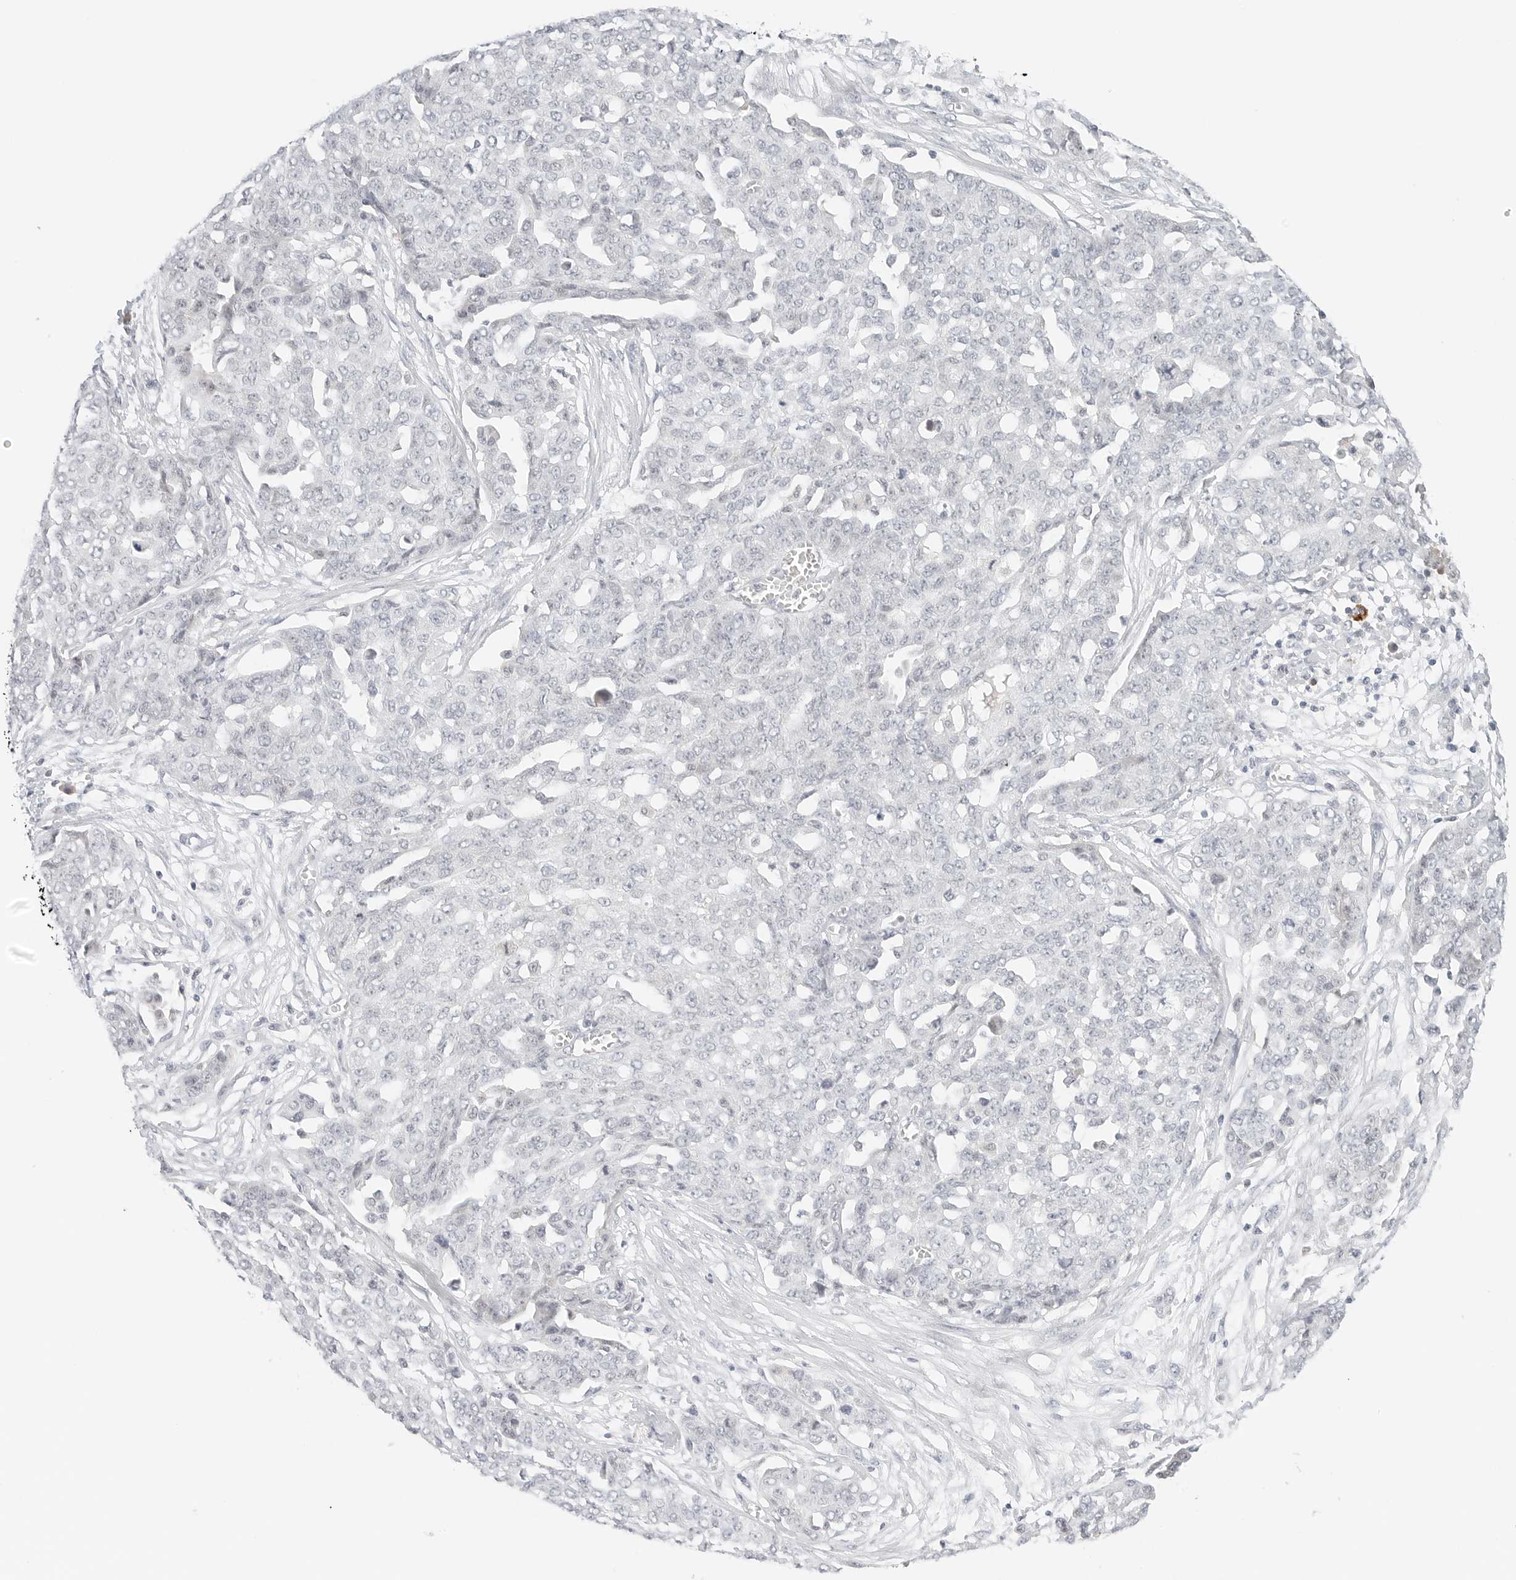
{"staining": {"intensity": "negative", "quantity": "none", "location": "none"}, "tissue": "ovarian cancer", "cell_type": "Tumor cells", "image_type": "cancer", "snomed": [{"axis": "morphology", "description": "Cystadenocarcinoma, serous, NOS"}, {"axis": "topography", "description": "Soft tissue"}, {"axis": "topography", "description": "Ovary"}], "caption": "The image exhibits no significant staining in tumor cells of ovarian cancer (serous cystadenocarcinoma).", "gene": "NEO1", "patient": {"sex": "female", "age": 57}}